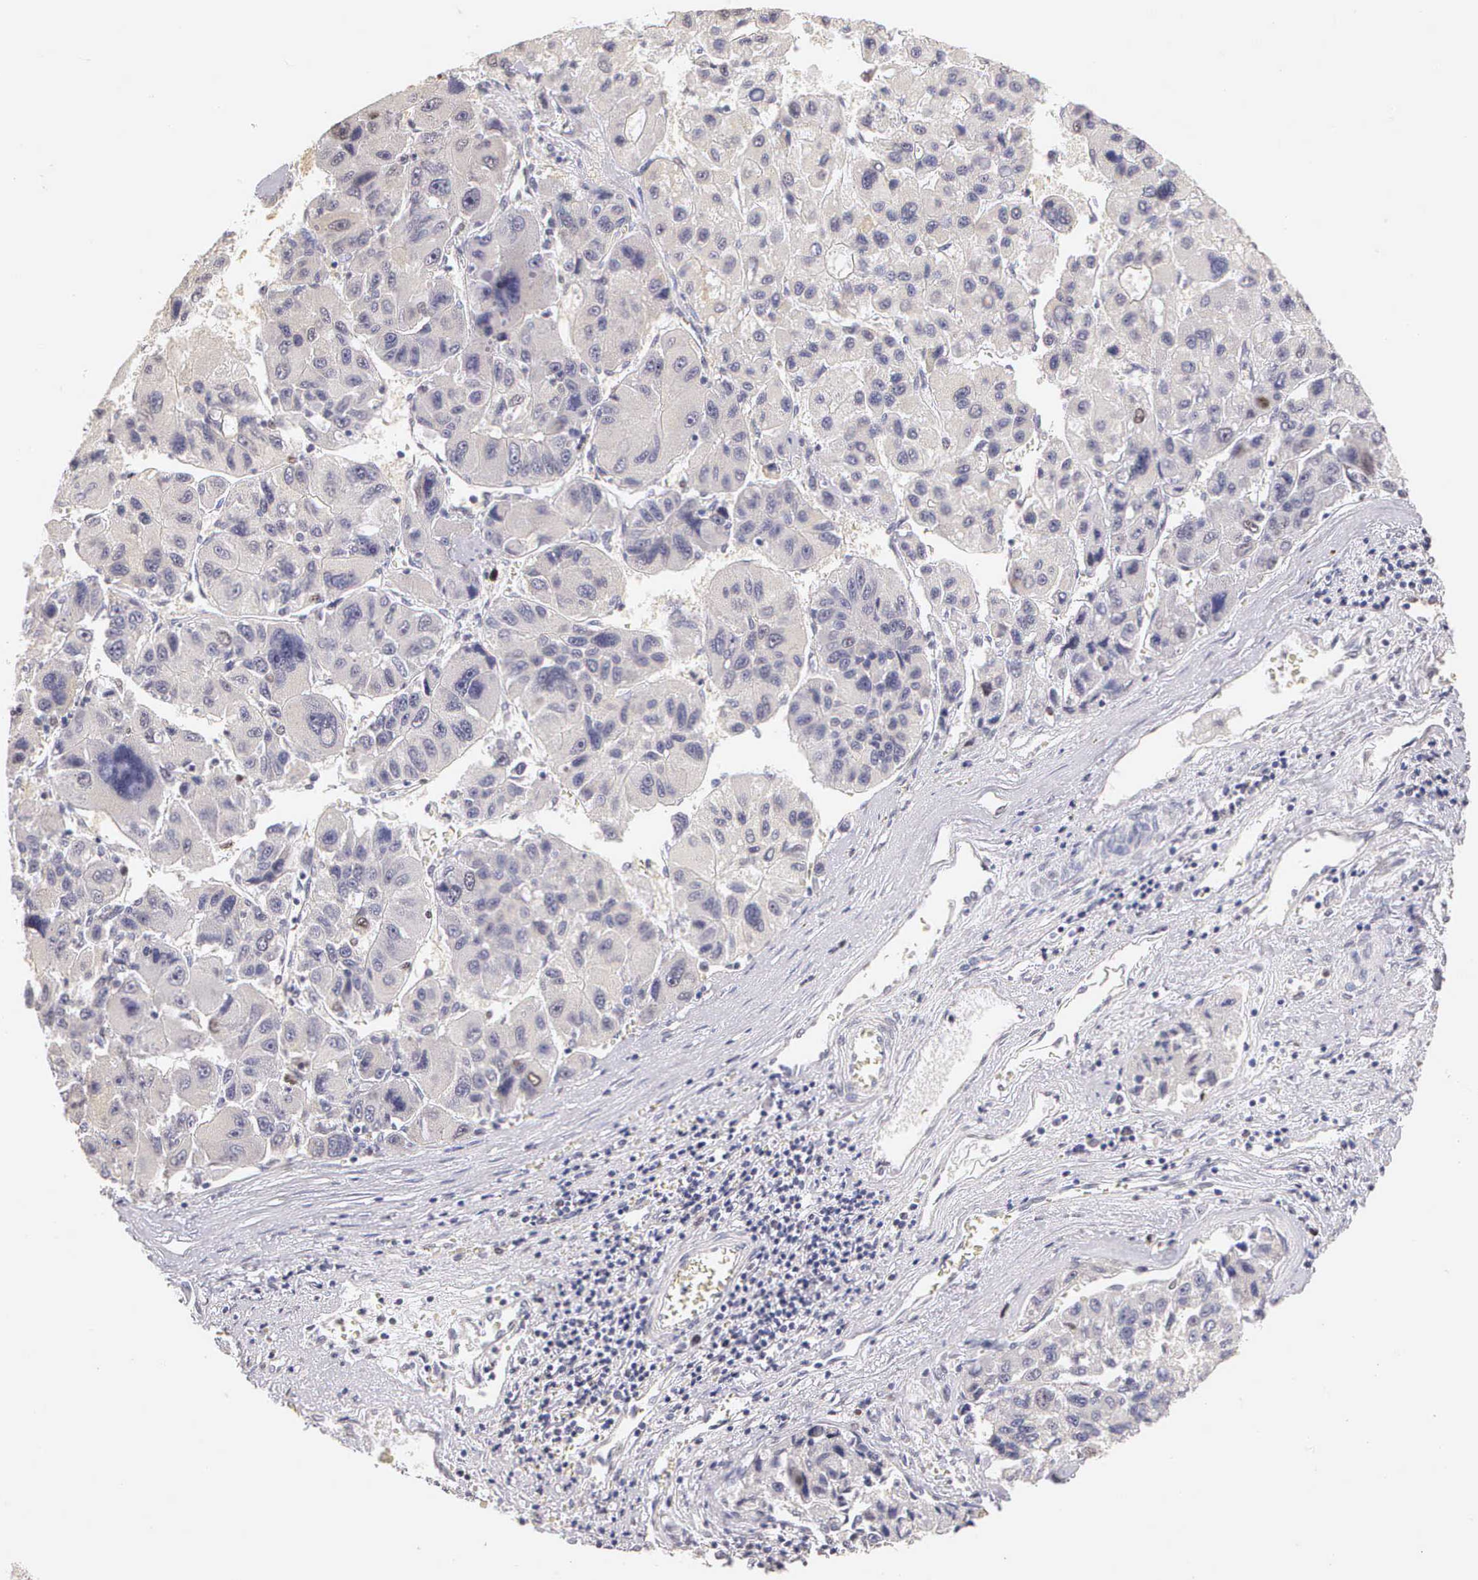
{"staining": {"intensity": "negative", "quantity": "none", "location": "none"}, "tissue": "liver cancer", "cell_type": "Tumor cells", "image_type": "cancer", "snomed": [{"axis": "morphology", "description": "Carcinoma, Hepatocellular, NOS"}, {"axis": "topography", "description": "Liver"}], "caption": "This photomicrograph is of liver cancer (hepatocellular carcinoma) stained with IHC to label a protein in brown with the nuclei are counter-stained blue. There is no staining in tumor cells.", "gene": "MKI67", "patient": {"sex": "male", "age": 64}}